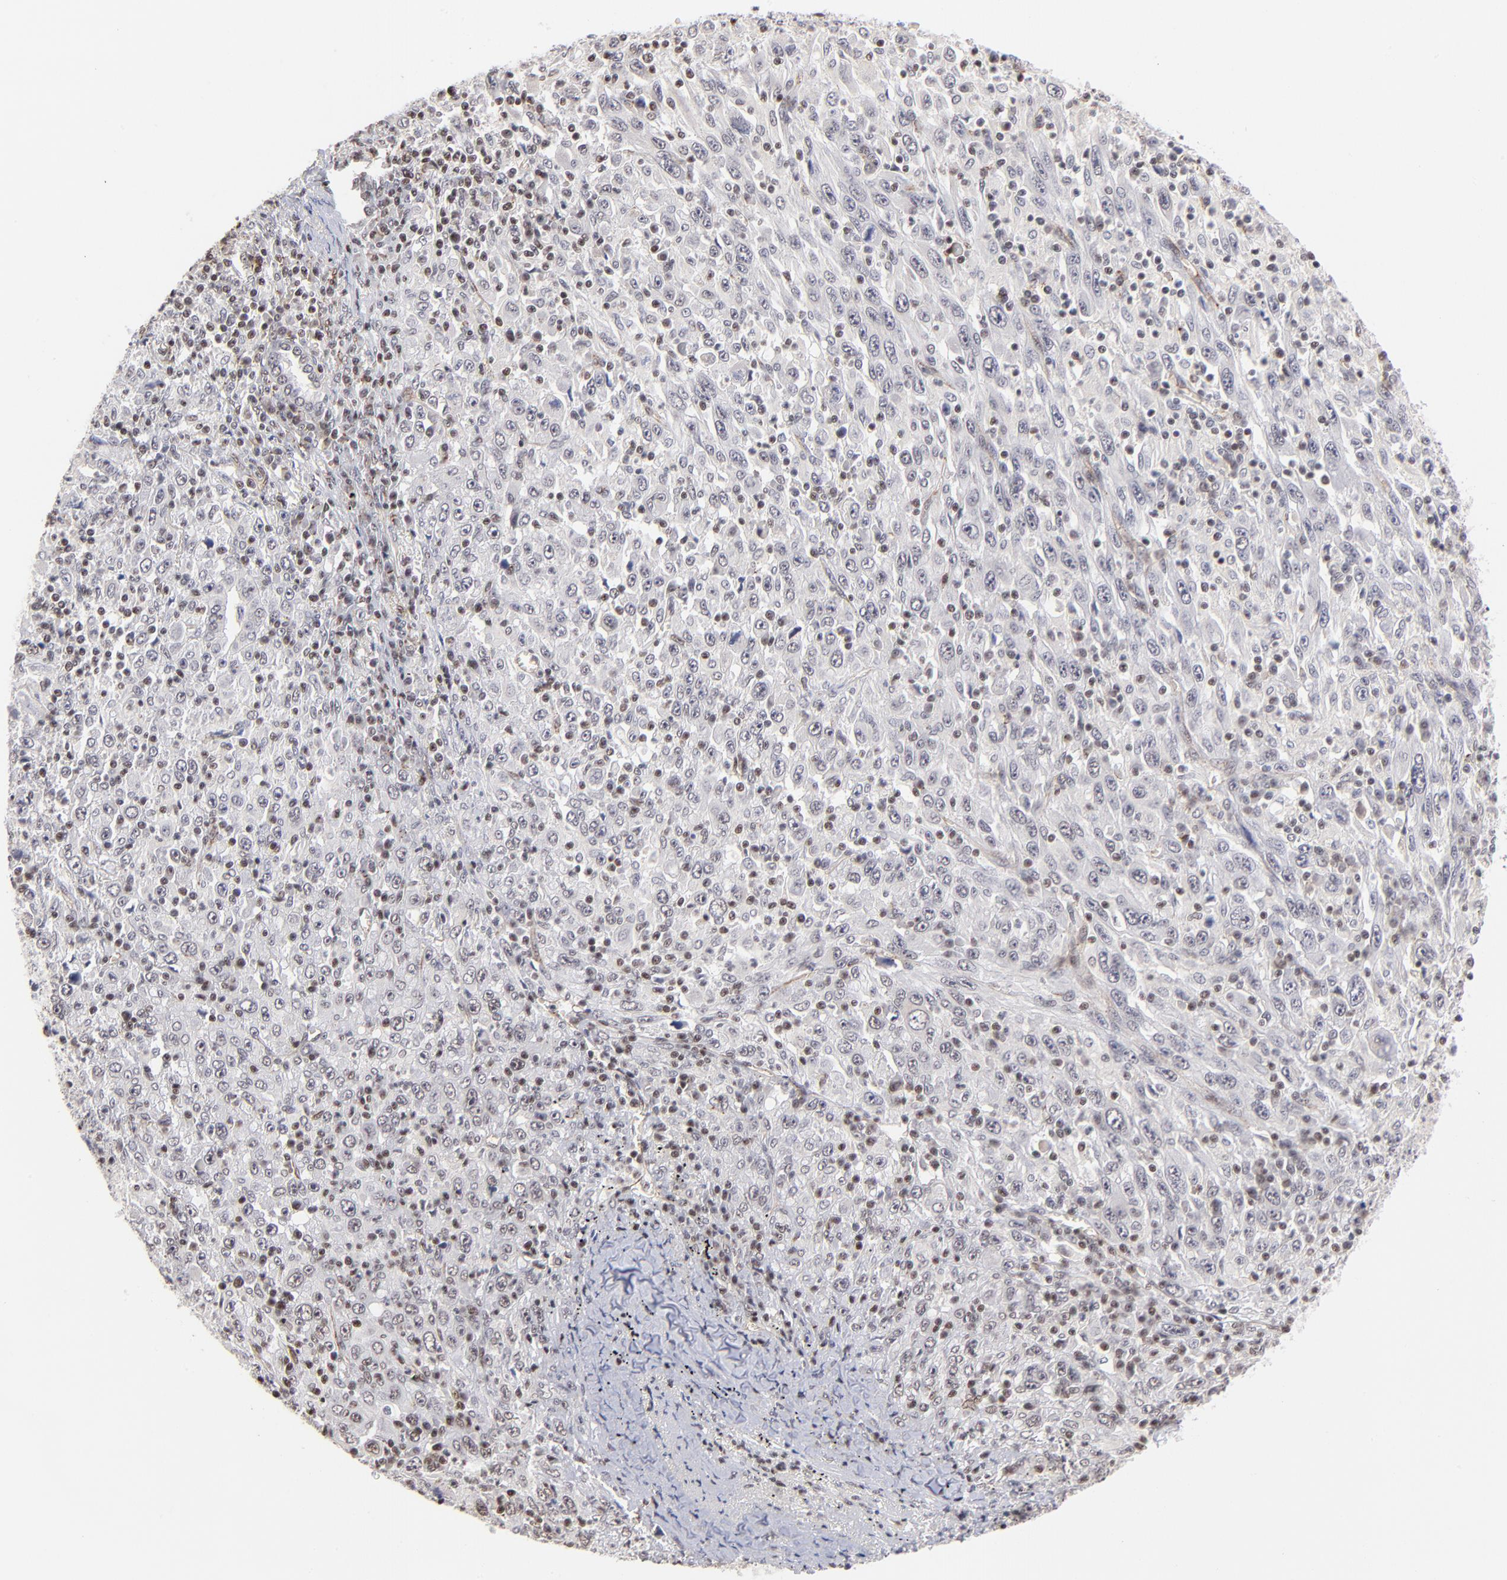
{"staining": {"intensity": "negative", "quantity": "none", "location": "none"}, "tissue": "melanoma", "cell_type": "Tumor cells", "image_type": "cancer", "snomed": [{"axis": "morphology", "description": "Malignant melanoma, Metastatic site"}, {"axis": "topography", "description": "Skin"}], "caption": "High power microscopy micrograph of an immunohistochemistry (IHC) photomicrograph of malignant melanoma (metastatic site), revealing no significant expression in tumor cells. (Brightfield microscopy of DAB immunohistochemistry (IHC) at high magnification).", "gene": "GABPA", "patient": {"sex": "female", "age": 56}}